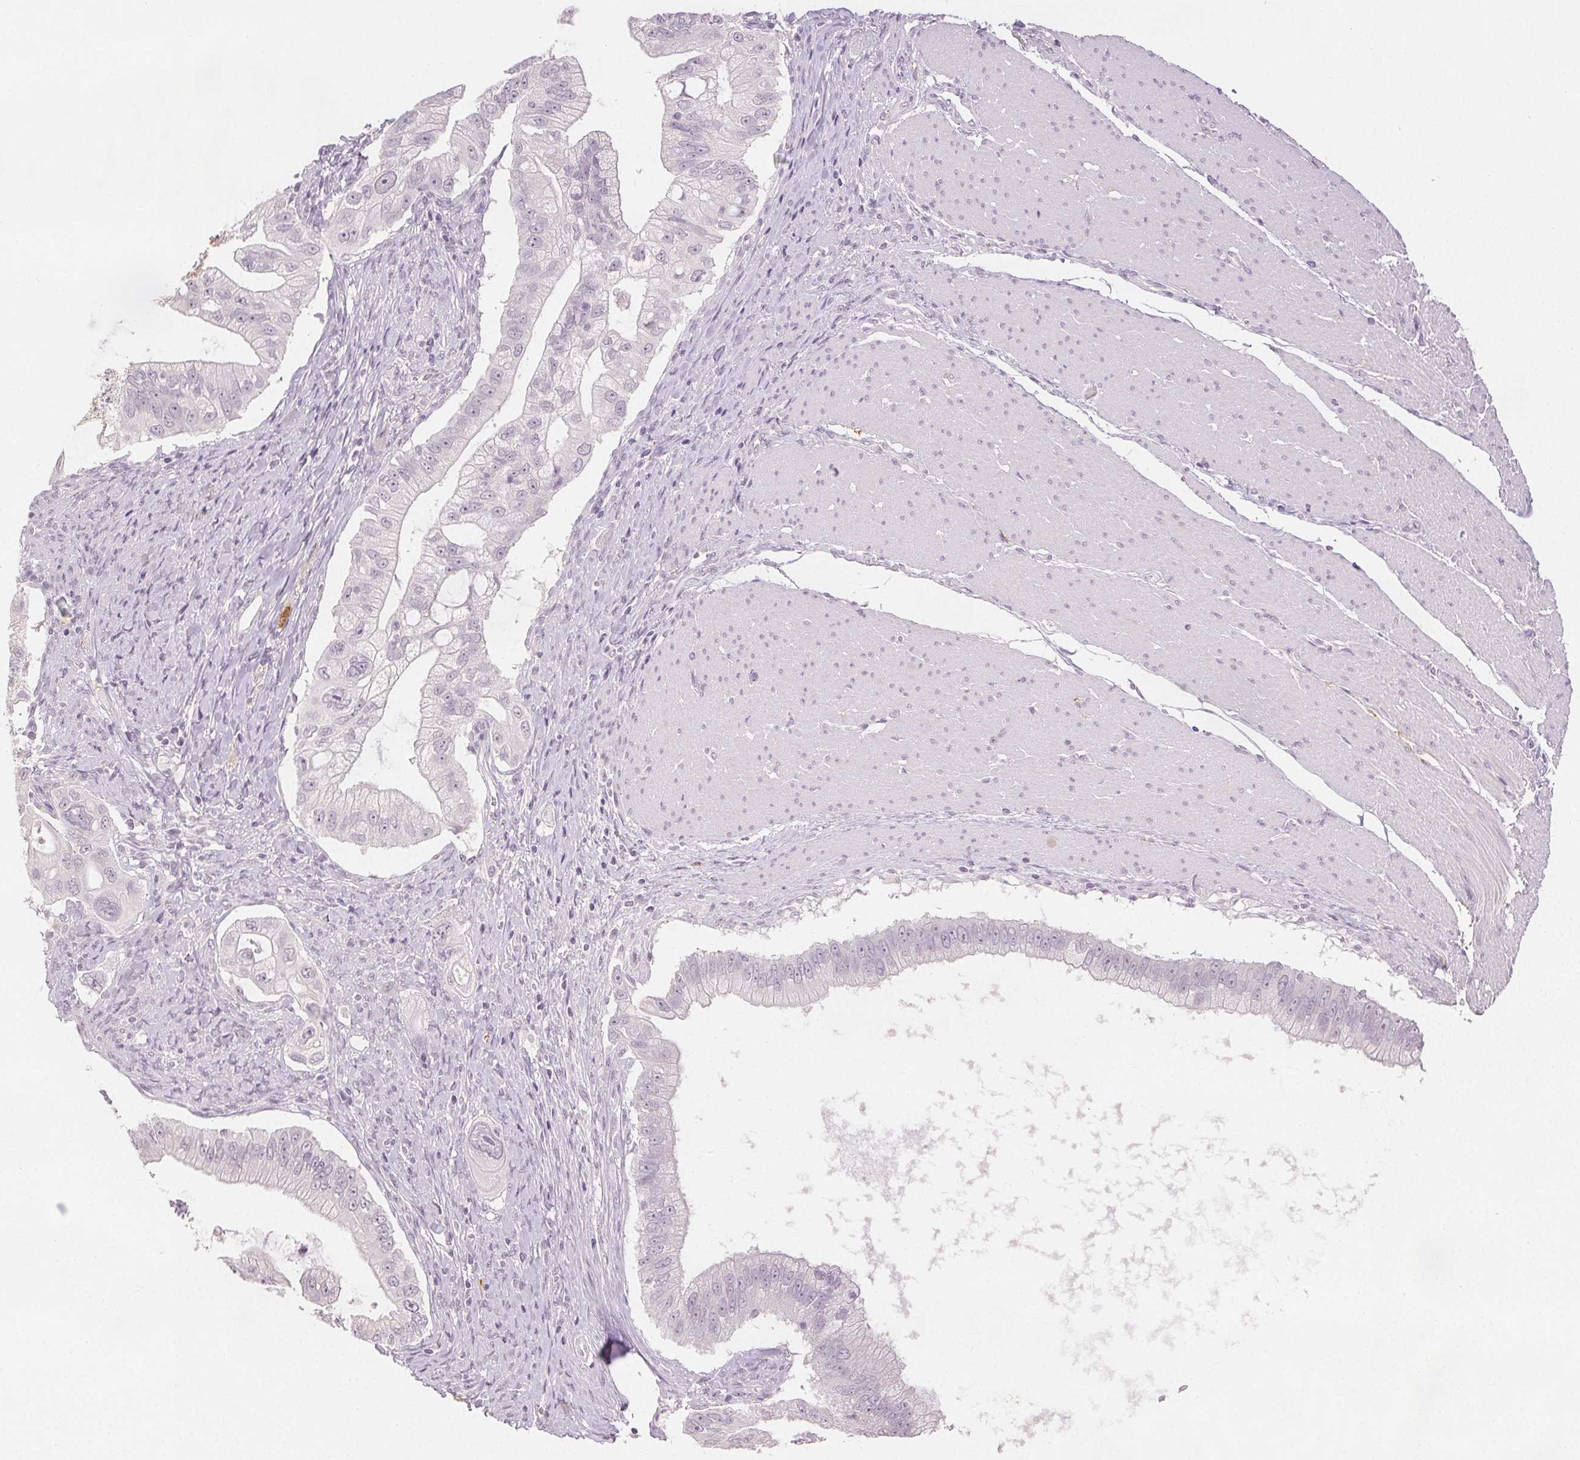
{"staining": {"intensity": "negative", "quantity": "none", "location": "none"}, "tissue": "pancreatic cancer", "cell_type": "Tumor cells", "image_type": "cancer", "snomed": [{"axis": "morphology", "description": "Adenocarcinoma, NOS"}, {"axis": "topography", "description": "Pancreas"}], "caption": "The immunohistochemistry photomicrograph has no significant expression in tumor cells of pancreatic cancer tissue.", "gene": "SCGN", "patient": {"sex": "male", "age": 70}}